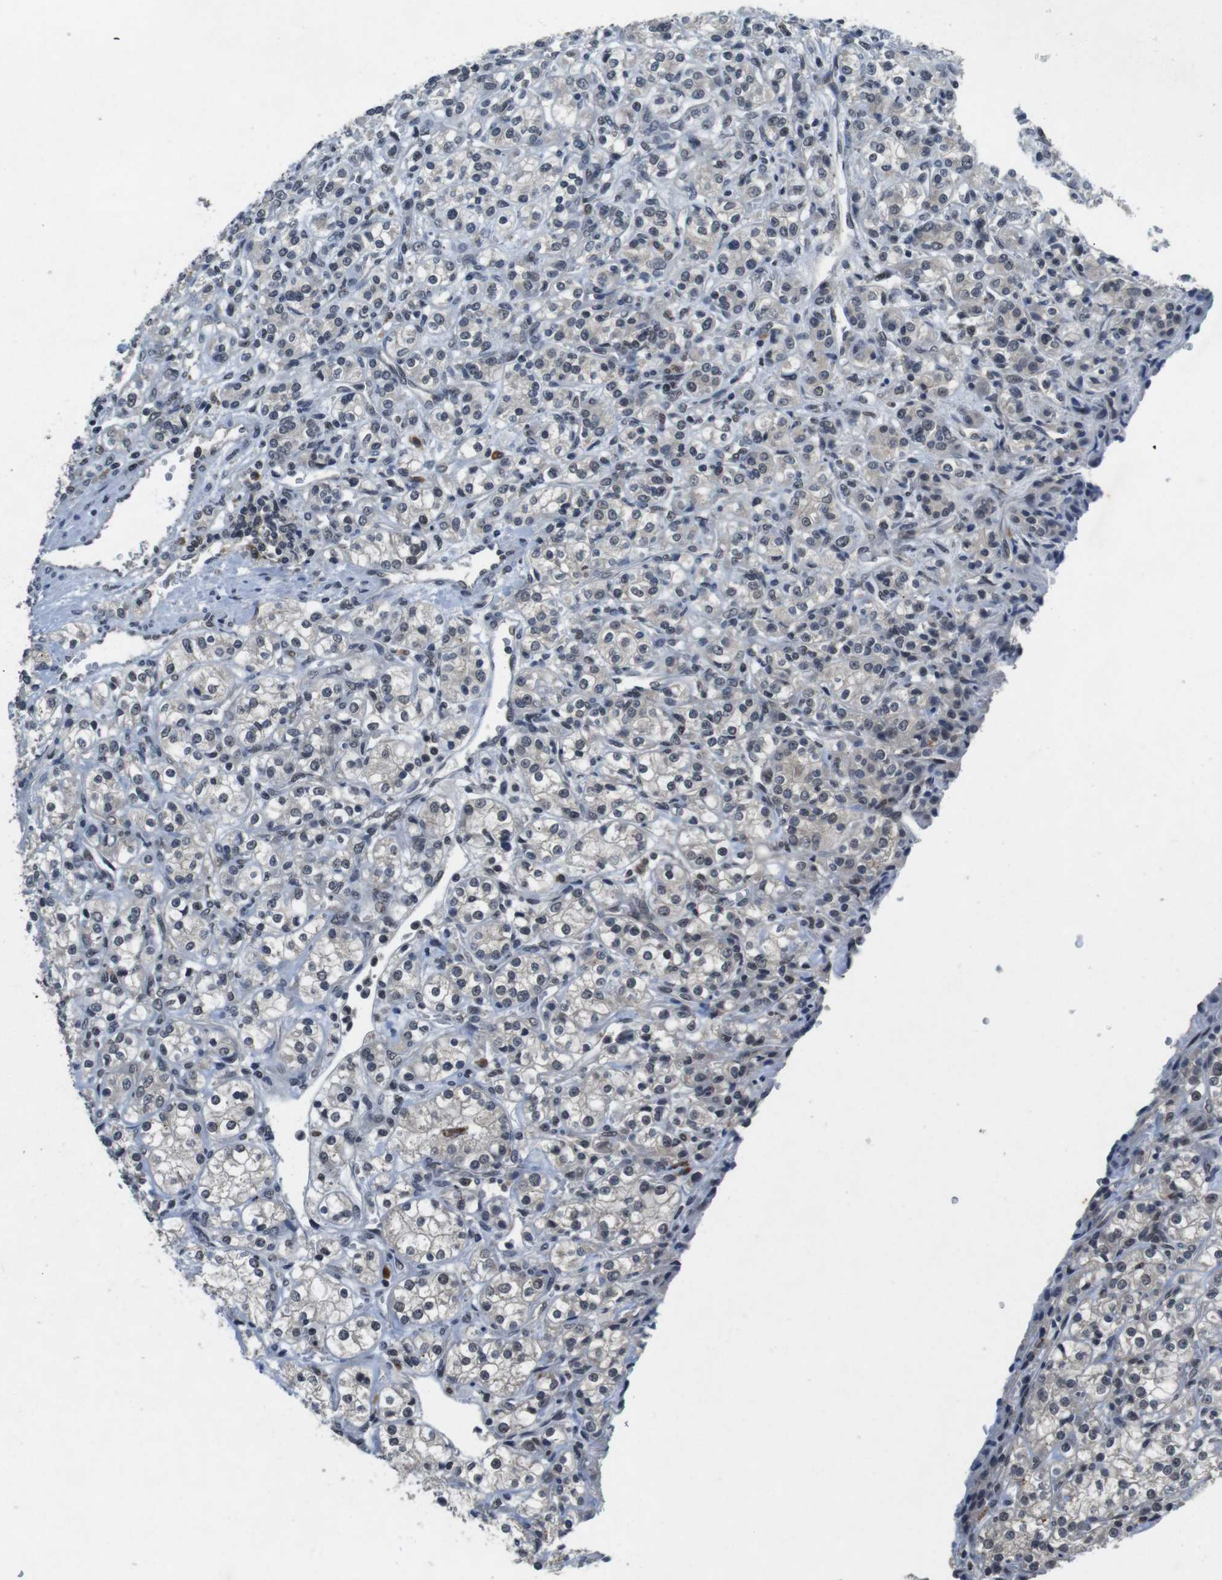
{"staining": {"intensity": "weak", "quantity": "<25%", "location": "nuclear"}, "tissue": "renal cancer", "cell_type": "Tumor cells", "image_type": "cancer", "snomed": [{"axis": "morphology", "description": "Adenocarcinoma, NOS"}, {"axis": "topography", "description": "Kidney"}], "caption": "Renal cancer (adenocarcinoma) stained for a protein using IHC reveals no expression tumor cells.", "gene": "USP7", "patient": {"sex": "male", "age": 77}}